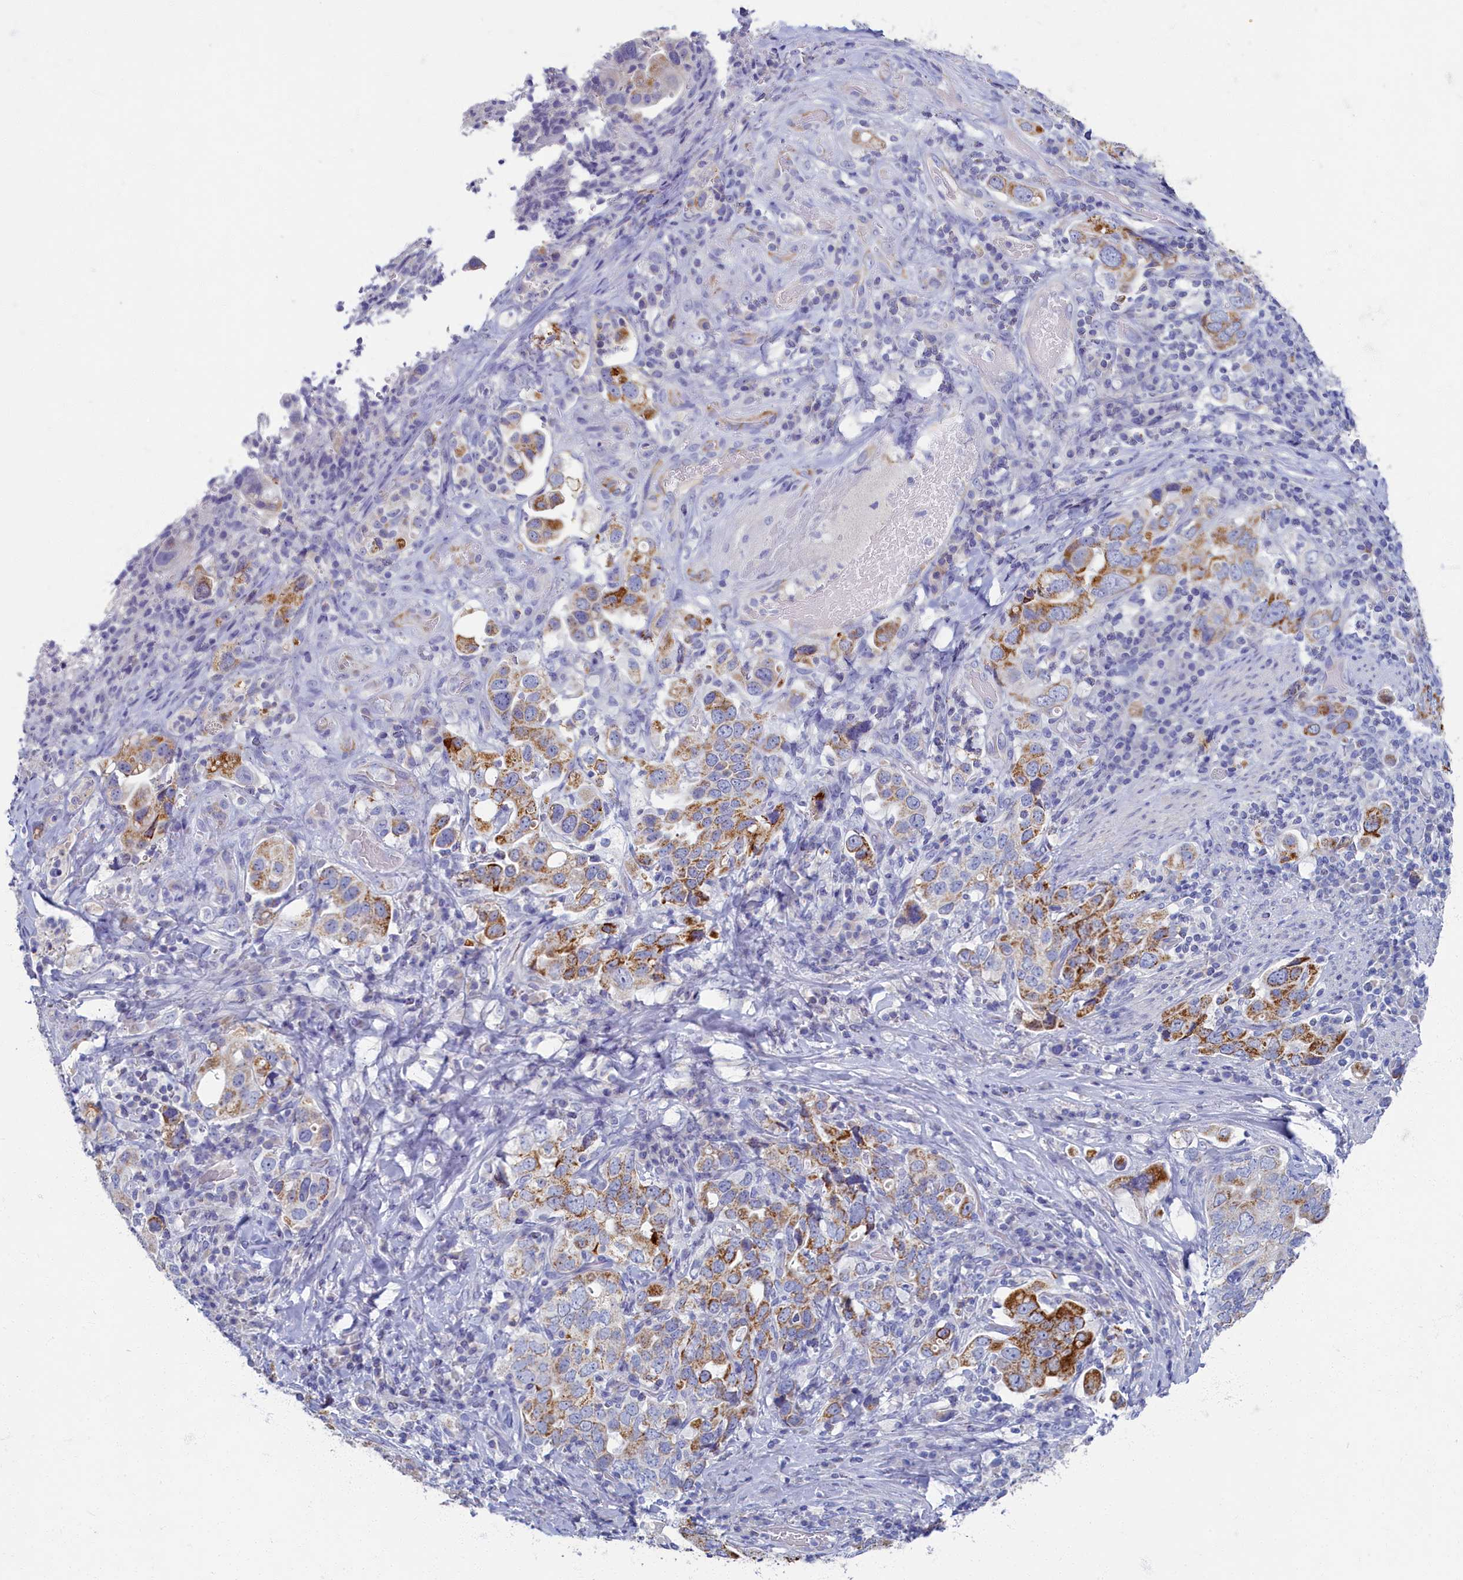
{"staining": {"intensity": "moderate", "quantity": ">75%", "location": "cytoplasmic/membranous"}, "tissue": "stomach cancer", "cell_type": "Tumor cells", "image_type": "cancer", "snomed": [{"axis": "morphology", "description": "Adenocarcinoma, NOS"}, {"axis": "topography", "description": "Stomach, upper"}], "caption": "This image reveals immunohistochemistry staining of human stomach cancer (adenocarcinoma), with medium moderate cytoplasmic/membranous positivity in about >75% of tumor cells.", "gene": "OCIAD2", "patient": {"sex": "male", "age": 62}}